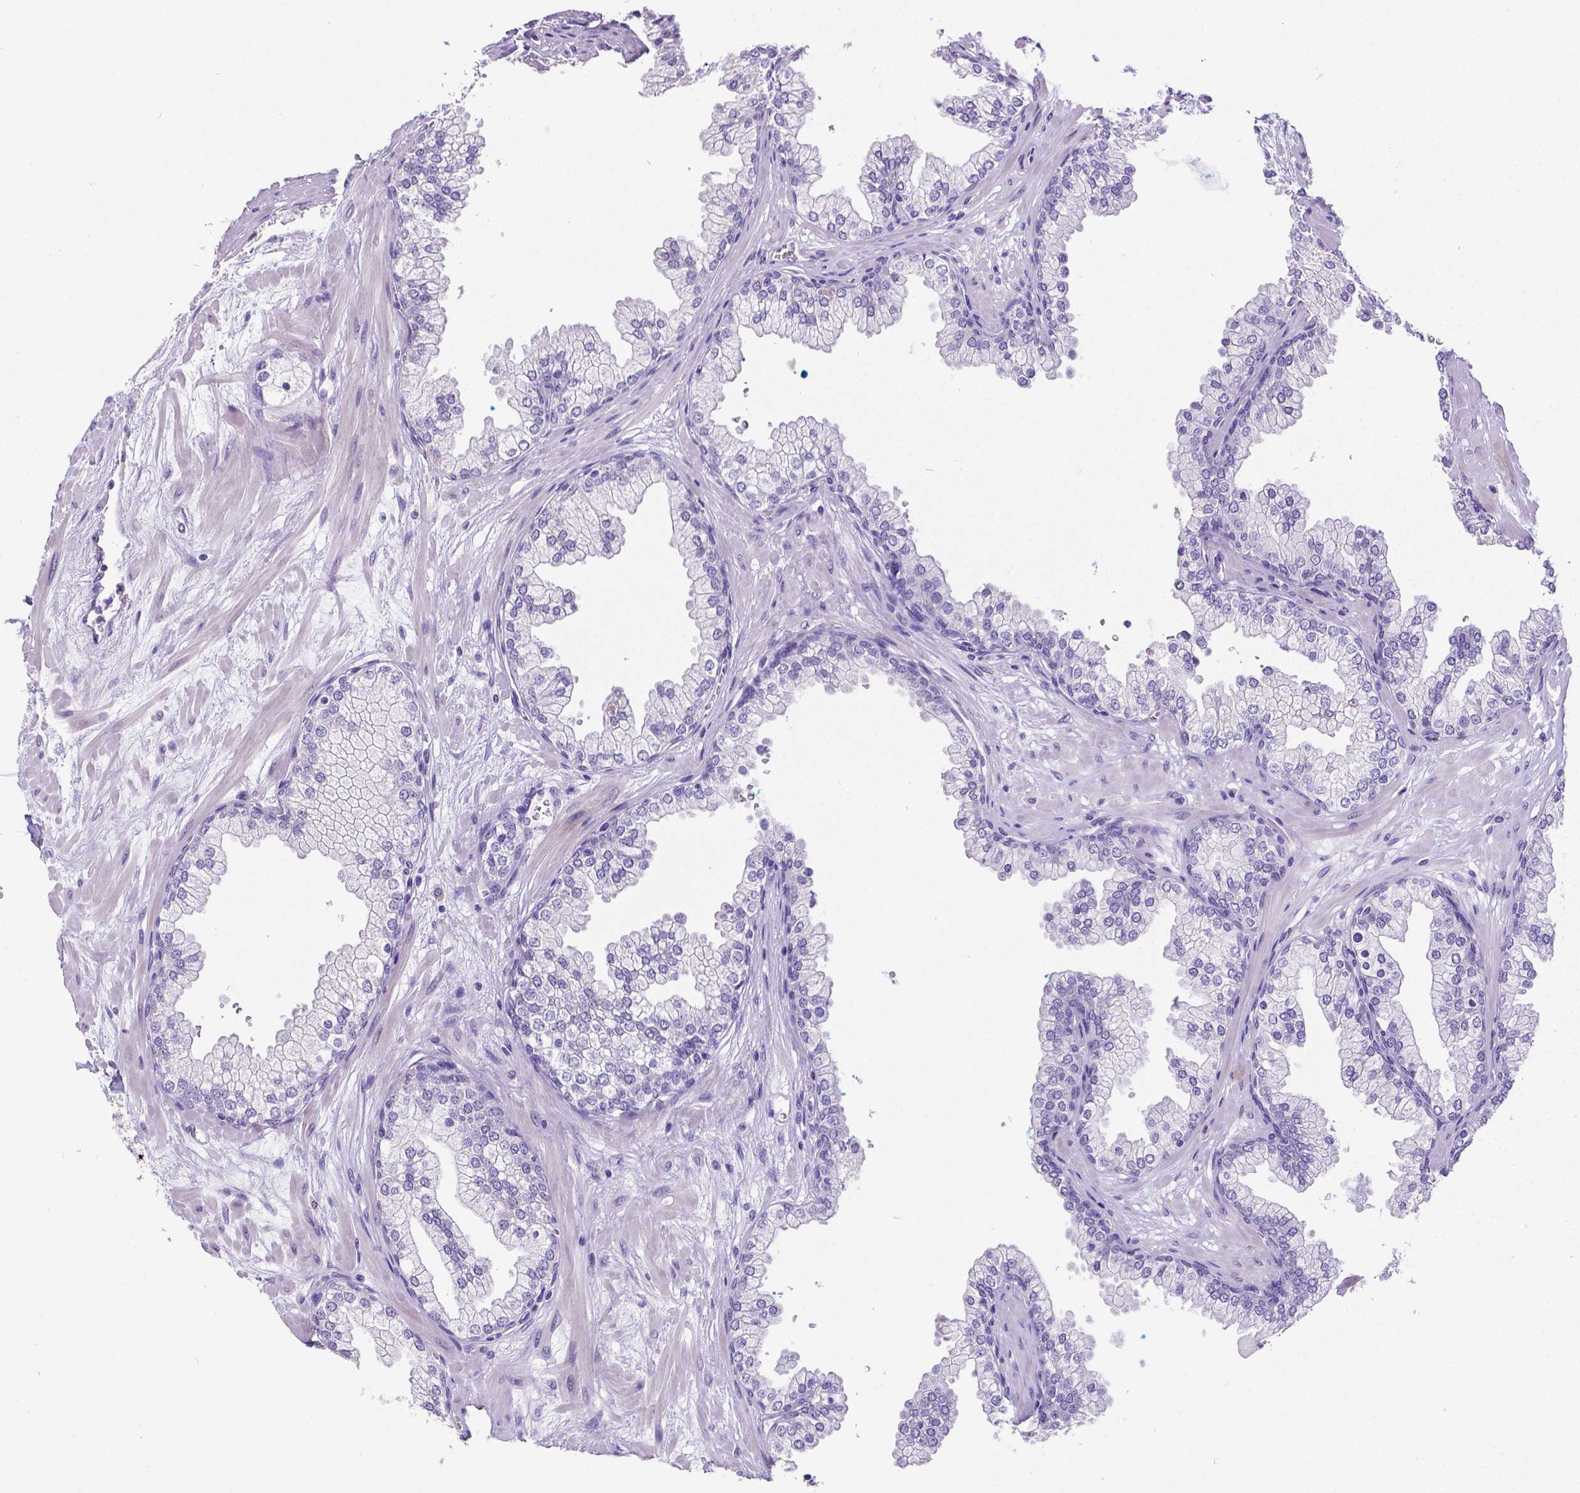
{"staining": {"intensity": "negative", "quantity": "none", "location": "none"}, "tissue": "prostate", "cell_type": "Glandular cells", "image_type": "normal", "snomed": [{"axis": "morphology", "description": "Normal tissue, NOS"}, {"axis": "topography", "description": "Prostate"}, {"axis": "topography", "description": "Peripheral nerve tissue"}], "caption": "Immunohistochemical staining of benign human prostate shows no significant staining in glandular cells. Brightfield microscopy of immunohistochemistry stained with DAB (brown) and hematoxylin (blue), captured at high magnification.", "gene": "SATB2", "patient": {"sex": "male", "age": 61}}